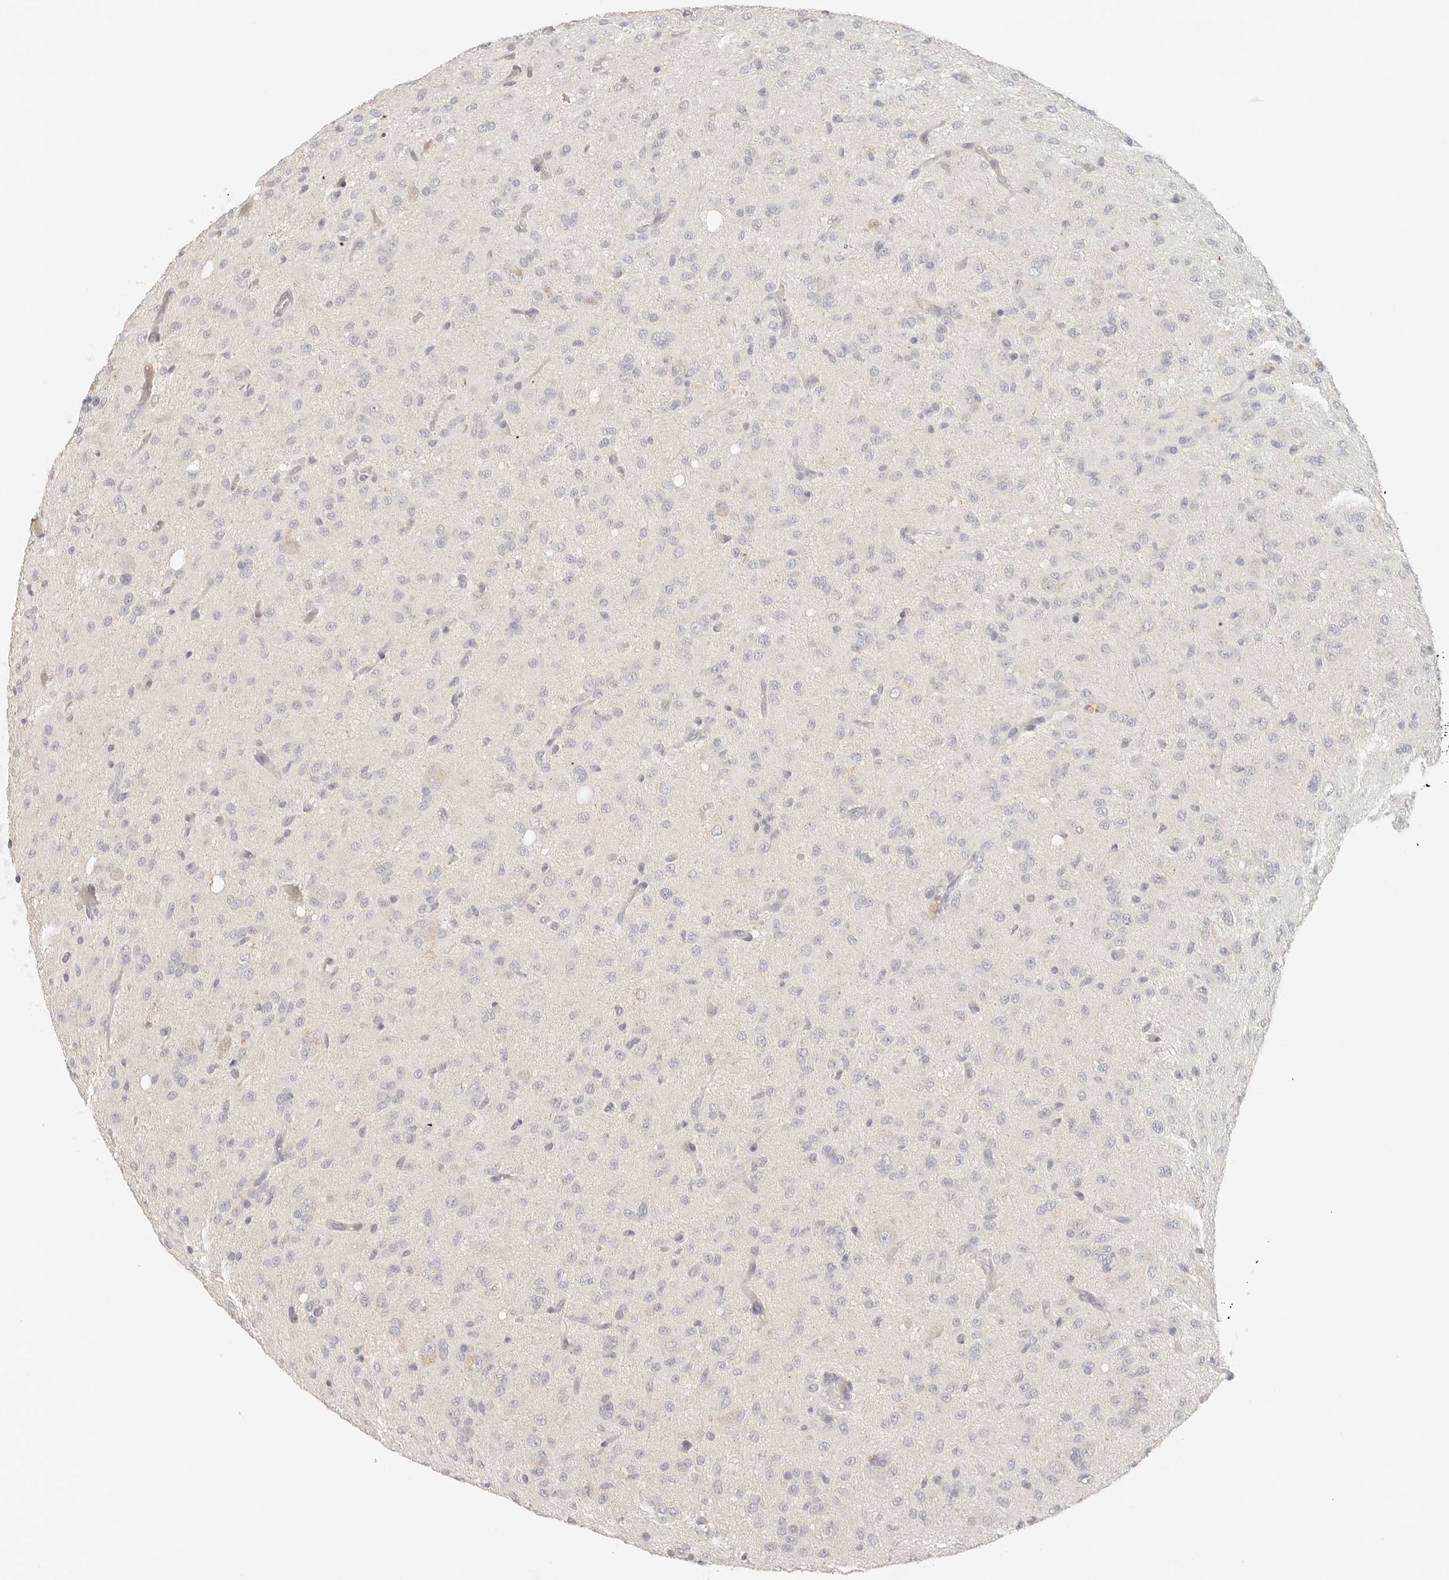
{"staining": {"intensity": "negative", "quantity": "none", "location": "none"}, "tissue": "glioma", "cell_type": "Tumor cells", "image_type": "cancer", "snomed": [{"axis": "morphology", "description": "Glioma, malignant, High grade"}, {"axis": "topography", "description": "Brain"}], "caption": "Tumor cells show no significant staining in malignant glioma (high-grade). (Brightfield microscopy of DAB immunohistochemistry at high magnification).", "gene": "SPHK1", "patient": {"sex": "female", "age": 59}}